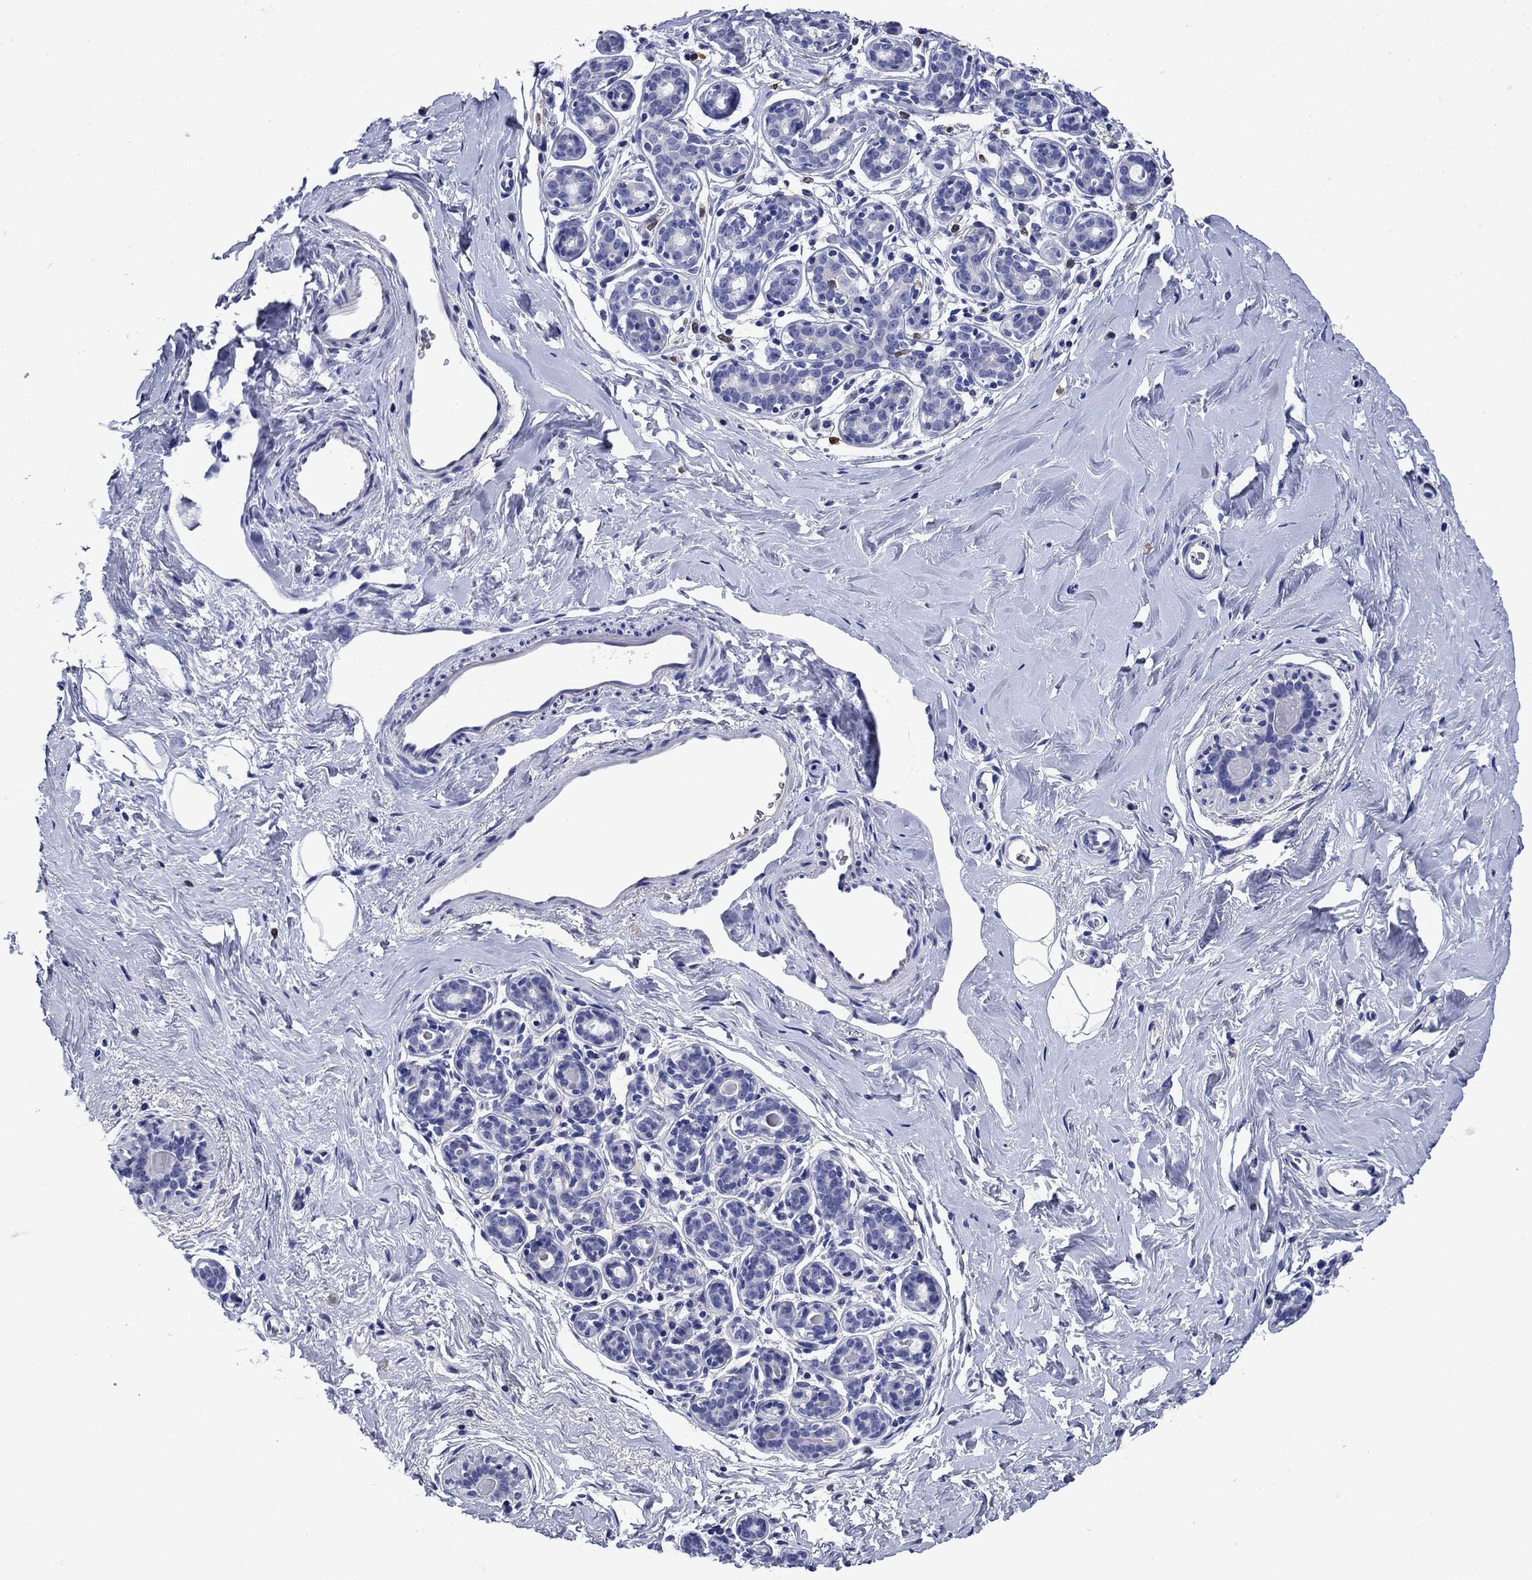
{"staining": {"intensity": "negative", "quantity": "none", "location": "none"}, "tissue": "breast", "cell_type": "Adipocytes", "image_type": "normal", "snomed": [{"axis": "morphology", "description": "Normal tissue, NOS"}, {"axis": "topography", "description": "Skin"}, {"axis": "topography", "description": "Breast"}], "caption": "IHC of benign breast reveals no positivity in adipocytes.", "gene": "TFR2", "patient": {"sex": "female", "age": 43}}